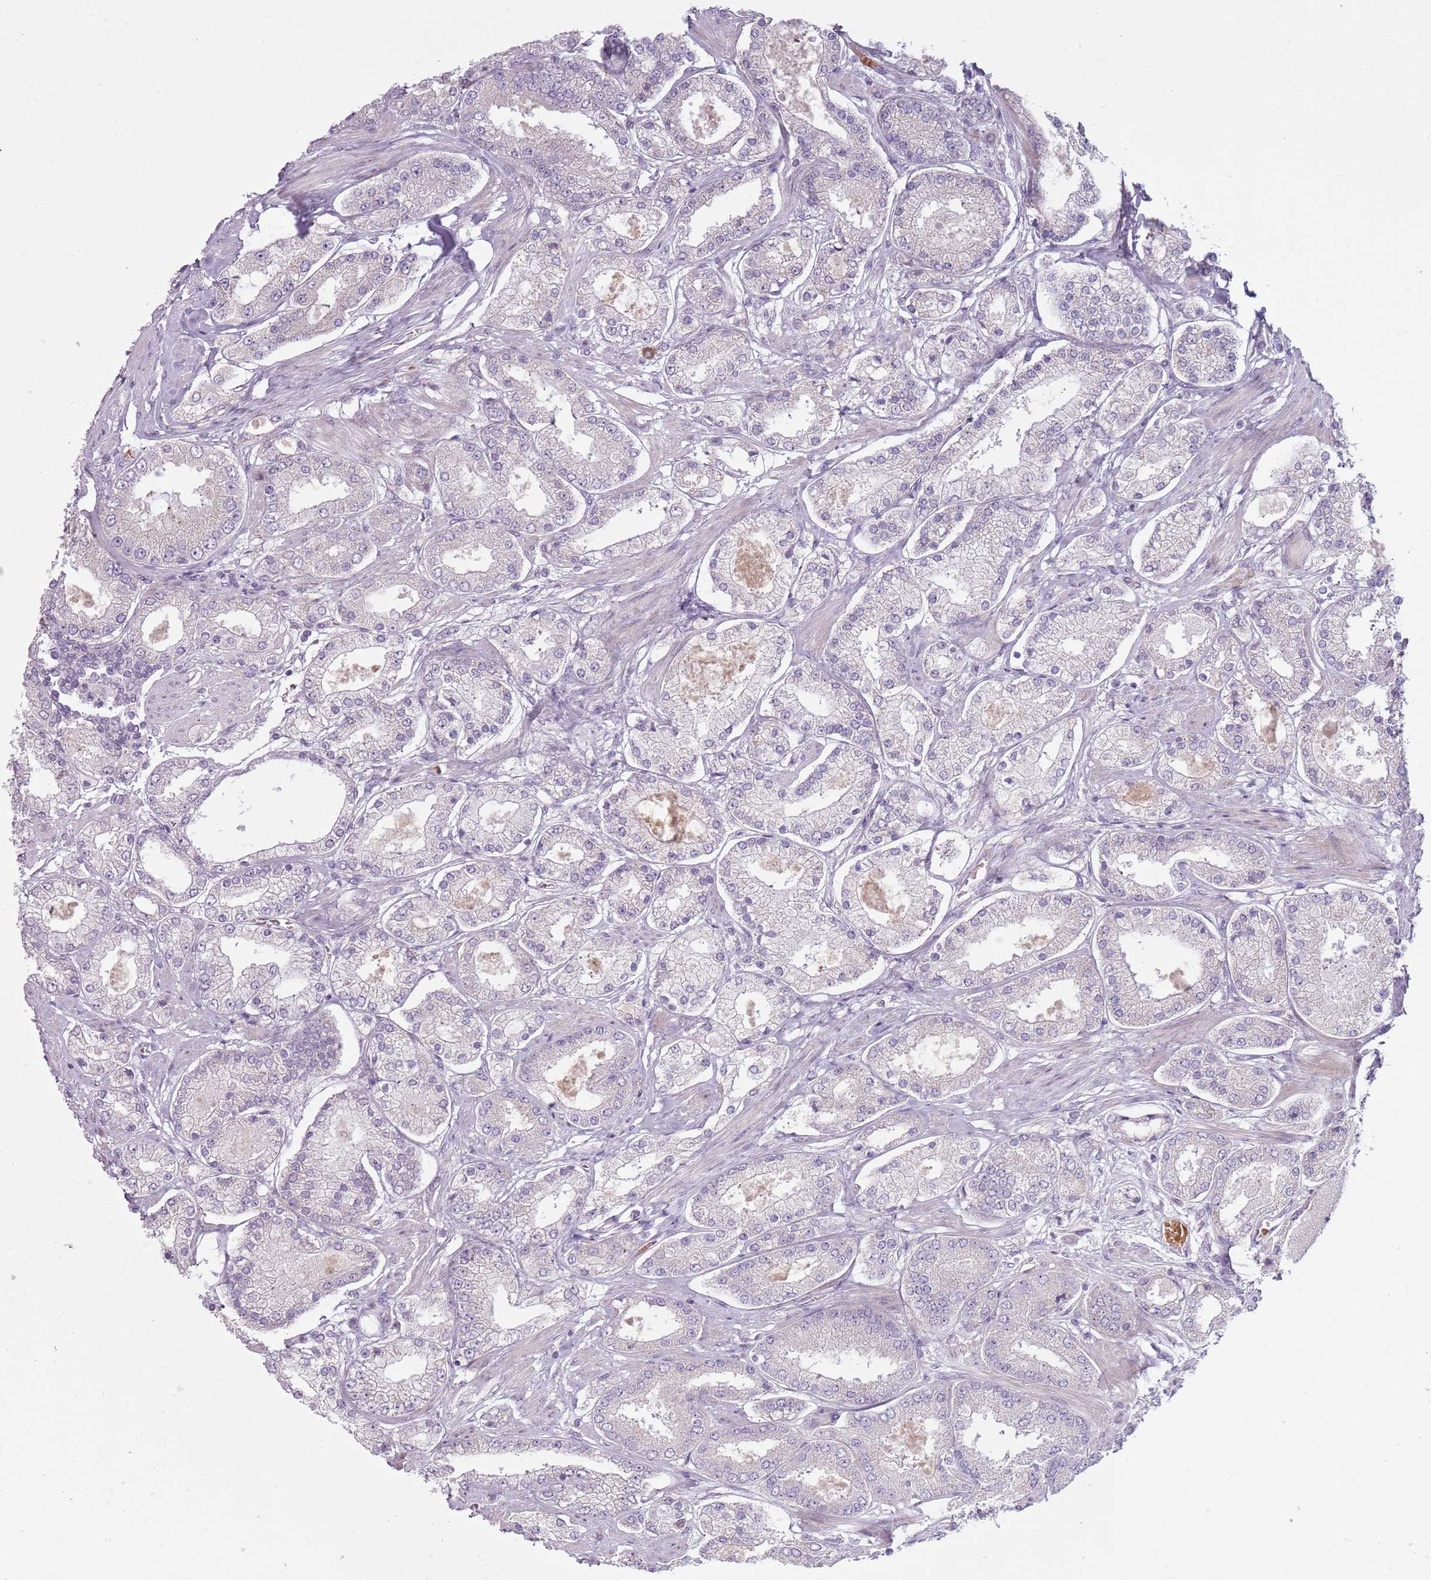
{"staining": {"intensity": "negative", "quantity": "none", "location": "none"}, "tissue": "prostate cancer", "cell_type": "Tumor cells", "image_type": "cancer", "snomed": [{"axis": "morphology", "description": "Adenocarcinoma, High grade"}, {"axis": "topography", "description": "Prostate"}], "caption": "IHC histopathology image of human high-grade adenocarcinoma (prostate) stained for a protein (brown), which exhibits no positivity in tumor cells.", "gene": "HSPA14", "patient": {"sex": "male", "age": 69}}